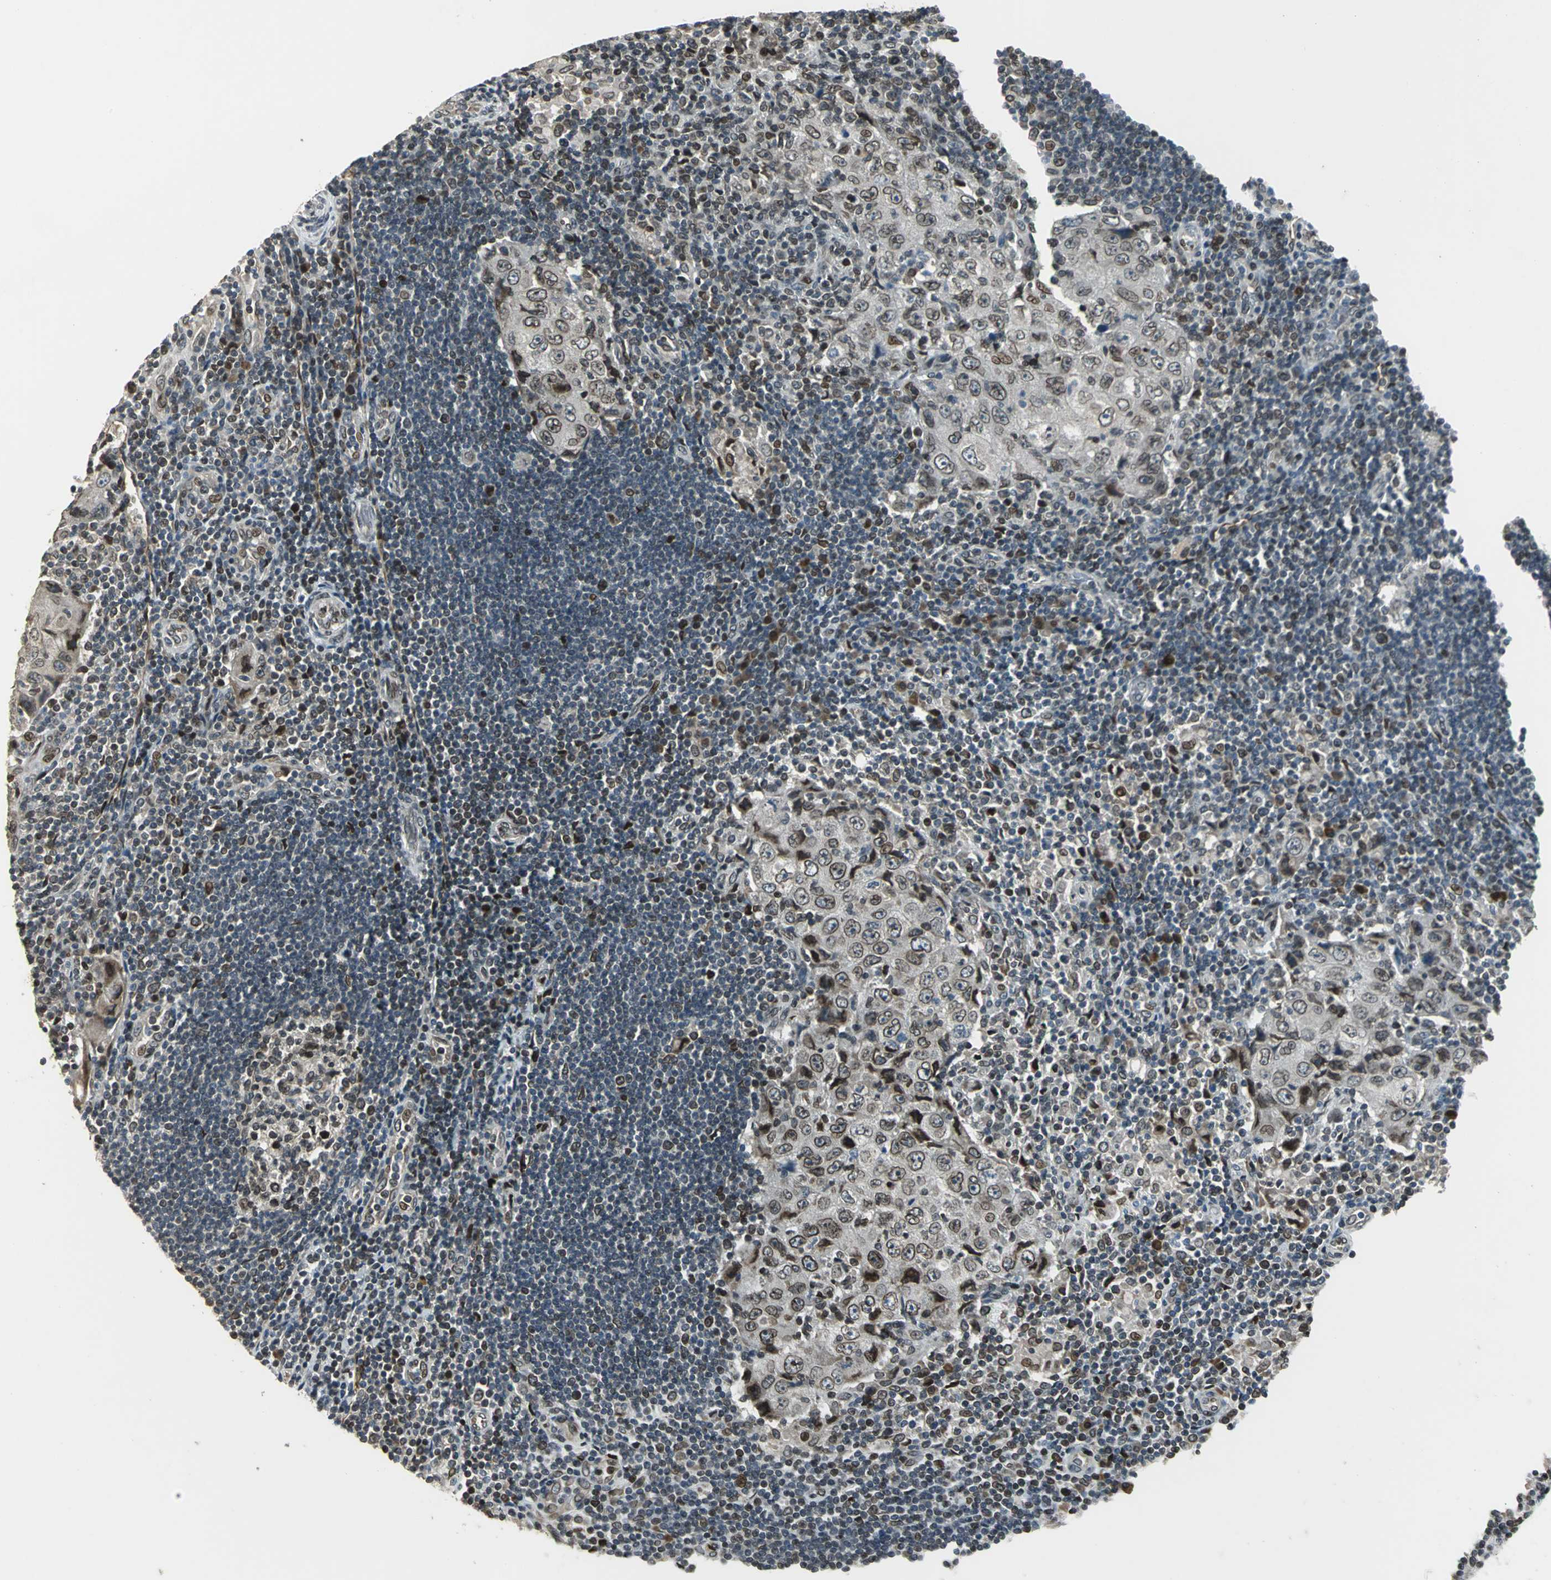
{"staining": {"intensity": "moderate", "quantity": "<25%", "location": "nuclear"}, "tissue": "lymph node", "cell_type": "Germinal center cells", "image_type": "normal", "snomed": [{"axis": "morphology", "description": "Normal tissue, NOS"}, {"axis": "morphology", "description": "Squamous cell carcinoma, metastatic, NOS"}, {"axis": "topography", "description": "Lymph node"}], "caption": "Moderate nuclear staining for a protein is appreciated in approximately <25% of germinal center cells of normal lymph node using IHC.", "gene": "BRIP1", "patient": {"sex": "female", "age": 53}}